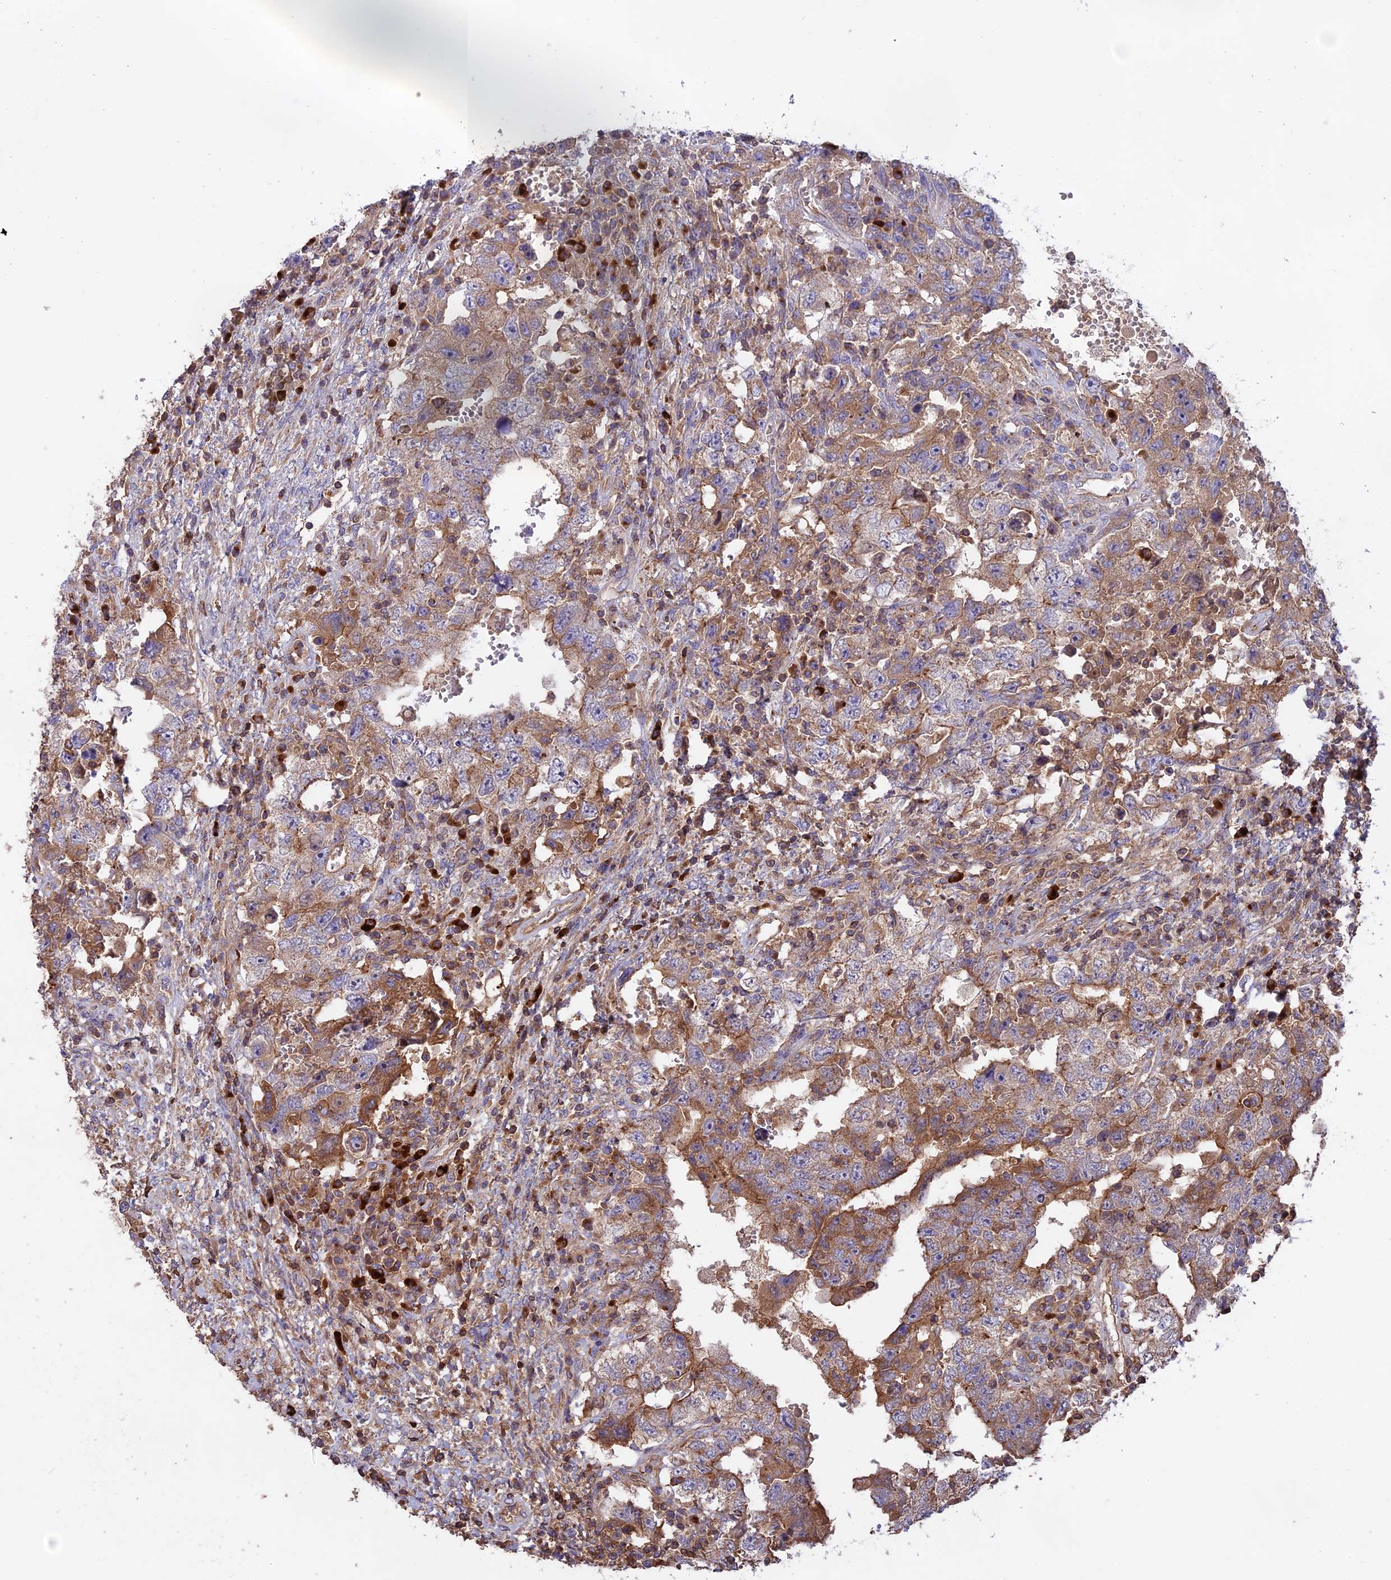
{"staining": {"intensity": "moderate", "quantity": "25%-75%", "location": "cytoplasmic/membranous"}, "tissue": "testis cancer", "cell_type": "Tumor cells", "image_type": "cancer", "snomed": [{"axis": "morphology", "description": "Carcinoma, Embryonal, NOS"}, {"axis": "topography", "description": "Testis"}], "caption": "About 25%-75% of tumor cells in human testis cancer reveal moderate cytoplasmic/membranous protein staining as visualized by brown immunohistochemical staining.", "gene": "NUDT8", "patient": {"sex": "male", "age": 26}}